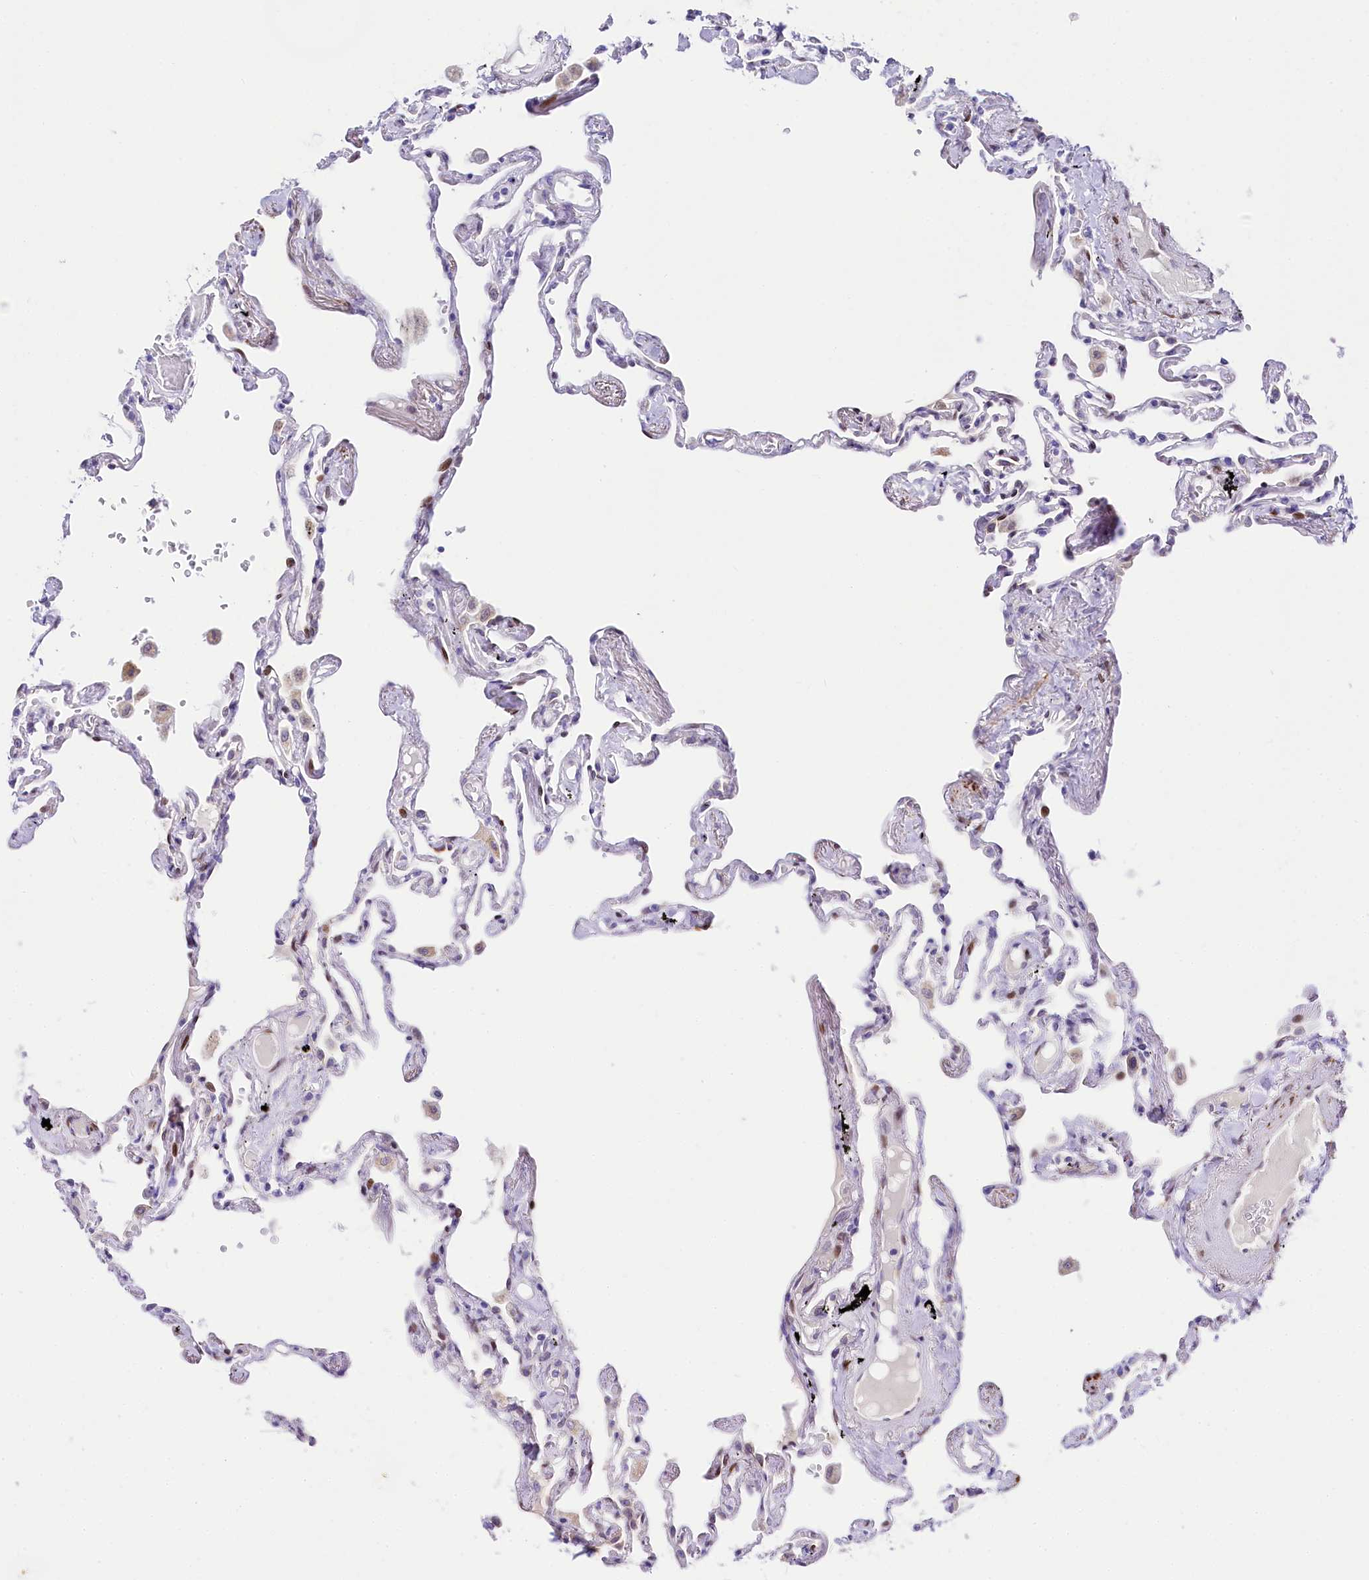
{"staining": {"intensity": "weak", "quantity": "<25%", "location": "cytoplasmic/membranous,nuclear"}, "tissue": "lung", "cell_type": "Alveolar cells", "image_type": "normal", "snomed": [{"axis": "morphology", "description": "Normal tissue, NOS"}, {"axis": "topography", "description": "Lung"}], "caption": "Photomicrograph shows no significant protein expression in alveolar cells of normal lung.", "gene": "PPIP5K2", "patient": {"sex": "female", "age": 67}}